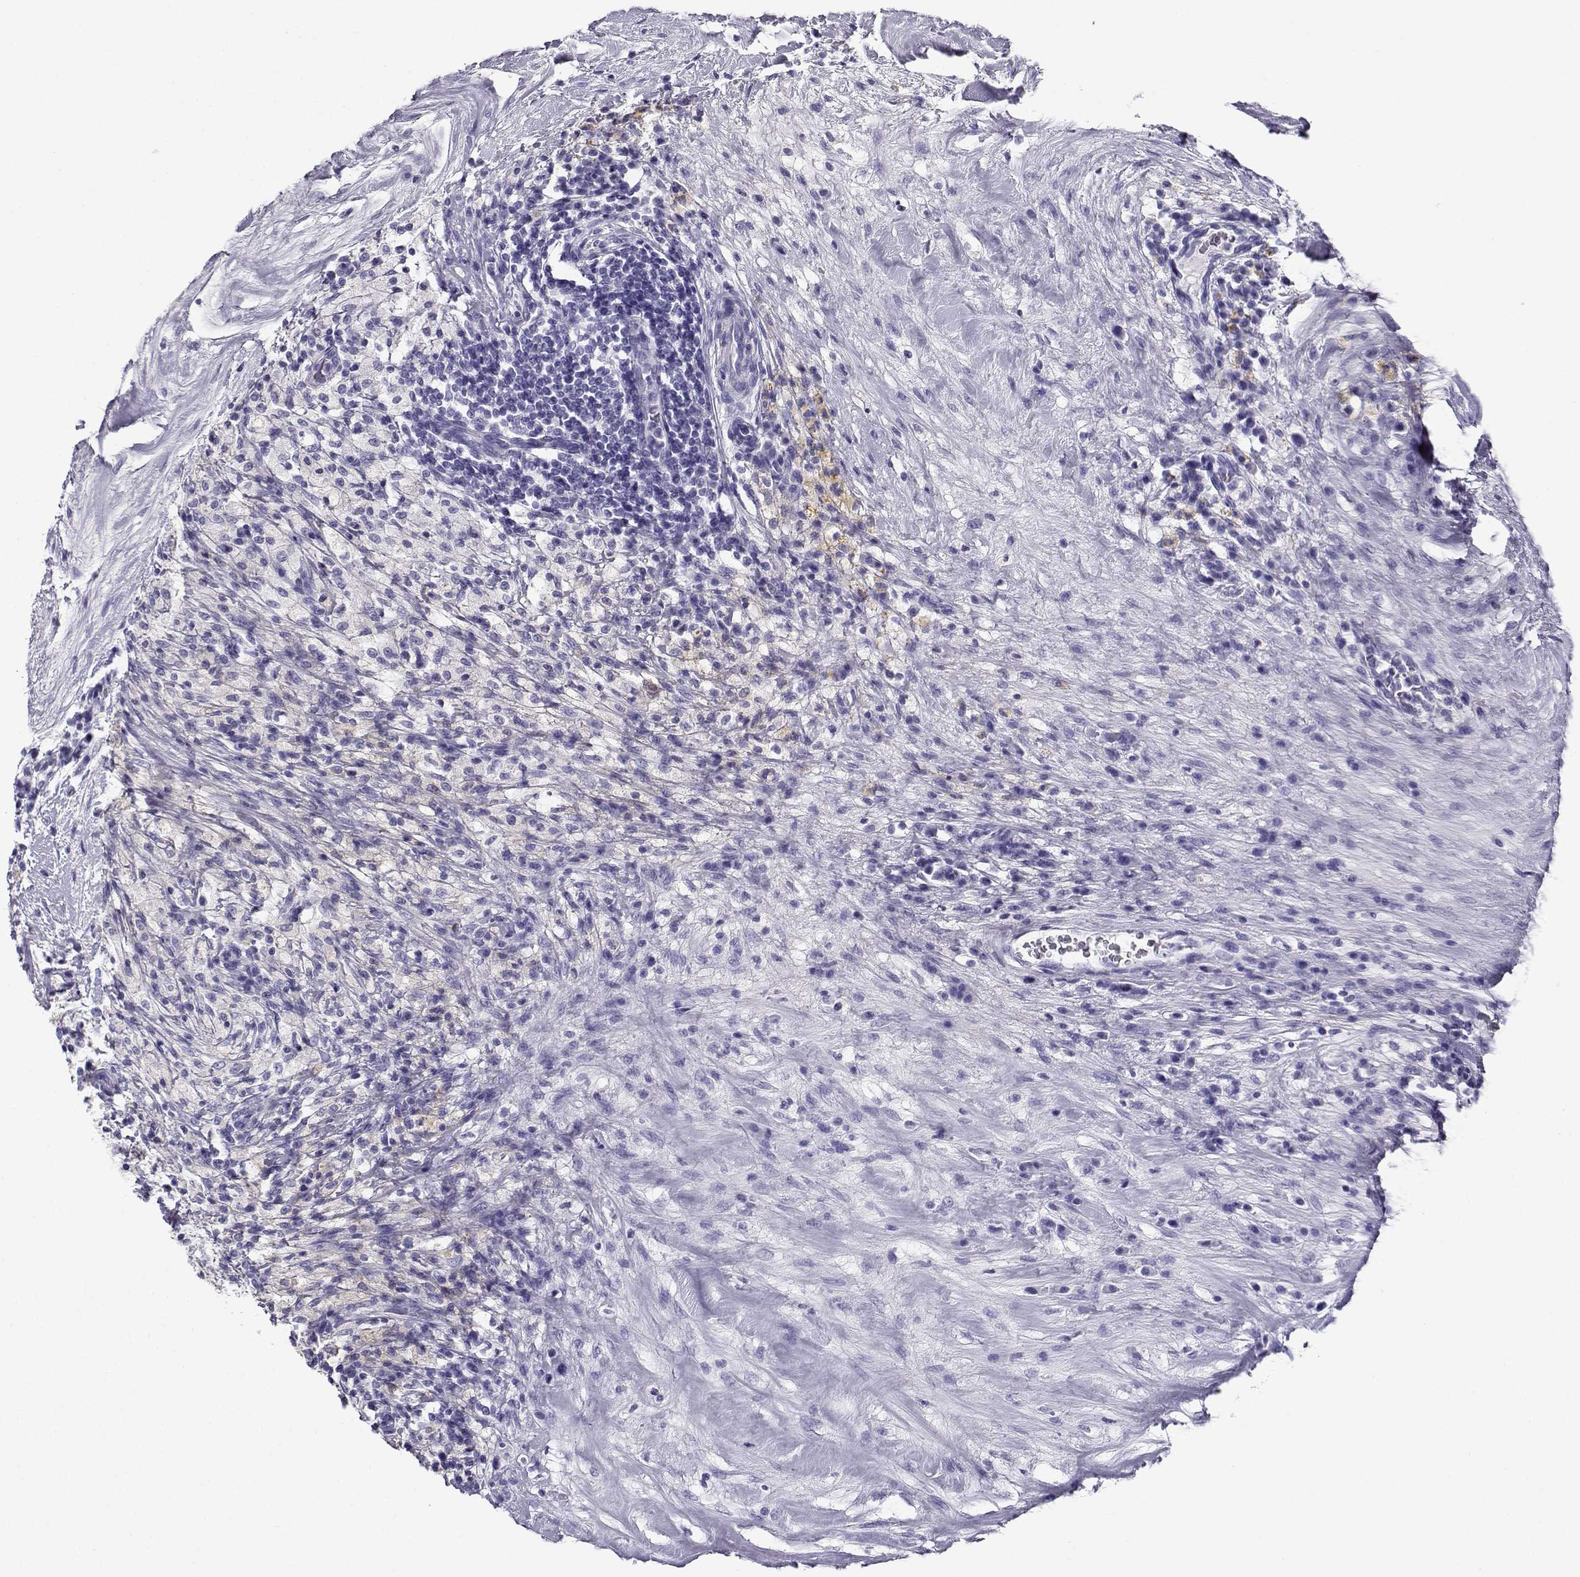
{"staining": {"intensity": "negative", "quantity": "none", "location": "none"}, "tissue": "testis cancer", "cell_type": "Tumor cells", "image_type": "cancer", "snomed": [{"axis": "morphology", "description": "Necrosis, NOS"}, {"axis": "morphology", "description": "Carcinoma, Embryonal, NOS"}, {"axis": "topography", "description": "Testis"}], "caption": "Immunohistochemistry (IHC) photomicrograph of neoplastic tissue: human testis cancer stained with DAB demonstrates no significant protein expression in tumor cells.", "gene": "RHOXF2", "patient": {"sex": "male", "age": 19}}